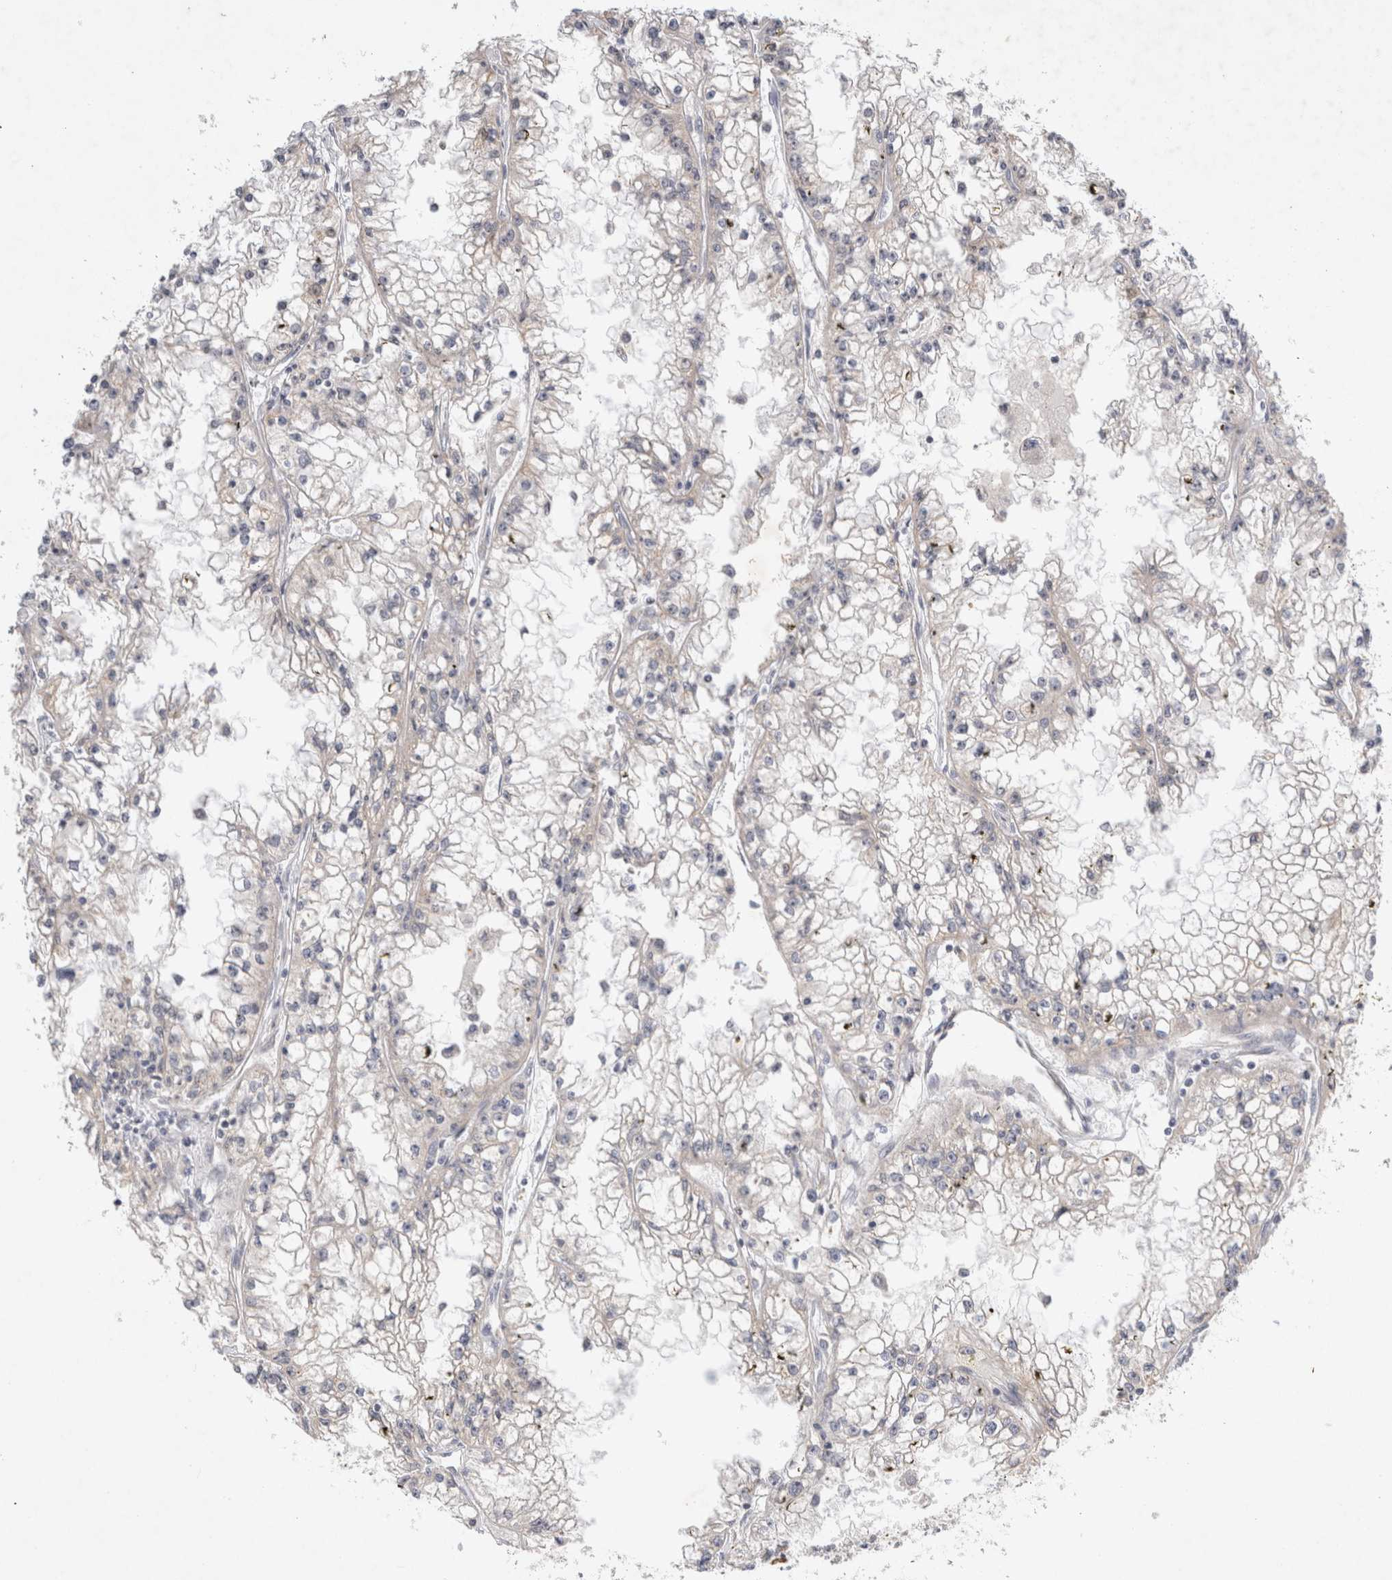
{"staining": {"intensity": "negative", "quantity": "none", "location": "none"}, "tissue": "renal cancer", "cell_type": "Tumor cells", "image_type": "cancer", "snomed": [{"axis": "morphology", "description": "Adenocarcinoma, NOS"}, {"axis": "topography", "description": "Kidney"}], "caption": "Protein analysis of renal cancer (adenocarcinoma) exhibits no significant positivity in tumor cells.", "gene": "NEDD4L", "patient": {"sex": "male", "age": 56}}